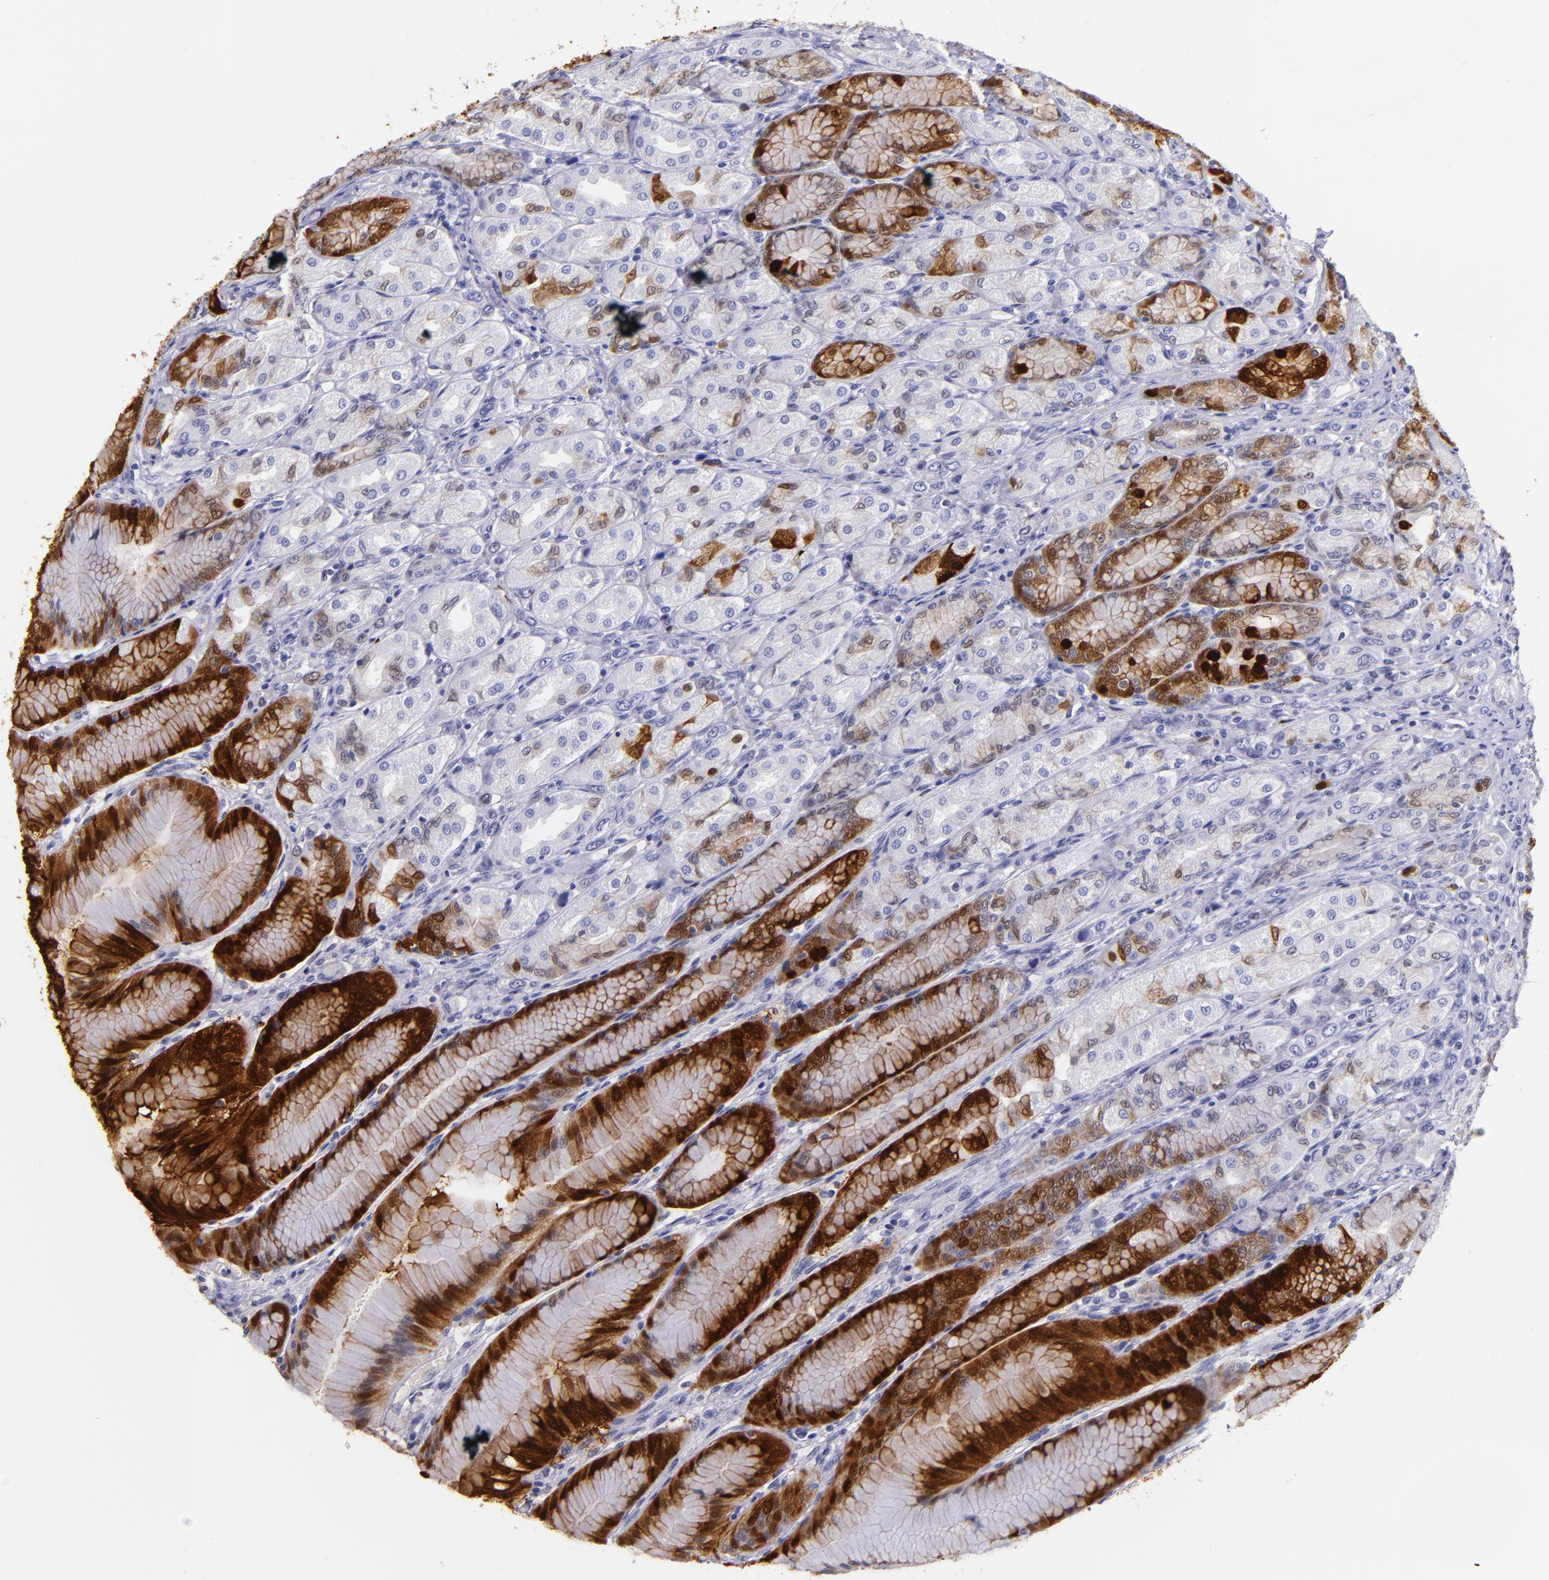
{"staining": {"intensity": "strong", "quantity": "<25%", "location": "cytoplasmic/membranous,nuclear"}, "tissue": "stomach", "cell_type": "Glandular cells", "image_type": "normal", "snomed": [{"axis": "morphology", "description": "Normal tissue, NOS"}, {"axis": "morphology", "description": "Adenocarcinoma, NOS"}, {"axis": "topography", "description": "Stomach"}, {"axis": "topography", "description": "Stomach, lower"}], "caption": "An IHC photomicrograph of unremarkable tissue is shown. Protein staining in brown highlights strong cytoplasmic/membranous,nuclear positivity in stomach within glandular cells.", "gene": "MT1A", "patient": {"sex": "female", "age": 65}}